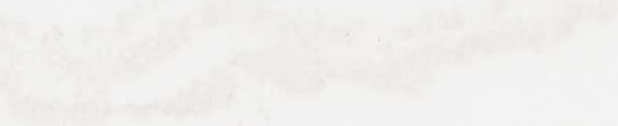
{"staining": {"intensity": "weak", "quantity": "25%-75%", "location": "cytoplasmic/membranous"}, "tissue": "adipose tissue", "cell_type": "Adipocytes", "image_type": "normal", "snomed": [{"axis": "morphology", "description": "Normal tissue, NOS"}, {"axis": "topography", "description": "Breast"}, {"axis": "topography", "description": "Adipose tissue"}], "caption": "High-magnification brightfield microscopy of unremarkable adipose tissue stained with DAB (brown) and counterstained with hematoxylin (blue). adipocytes exhibit weak cytoplasmic/membranous expression is seen in about25%-75% of cells. The staining is performed using DAB (3,3'-diaminobenzidine) brown chromogen to label protein expression. The nuclei are counter-stained blue using hematoxylin.", "gene": "PRDM2", "patient": {"sex": "female", "age": 25}}